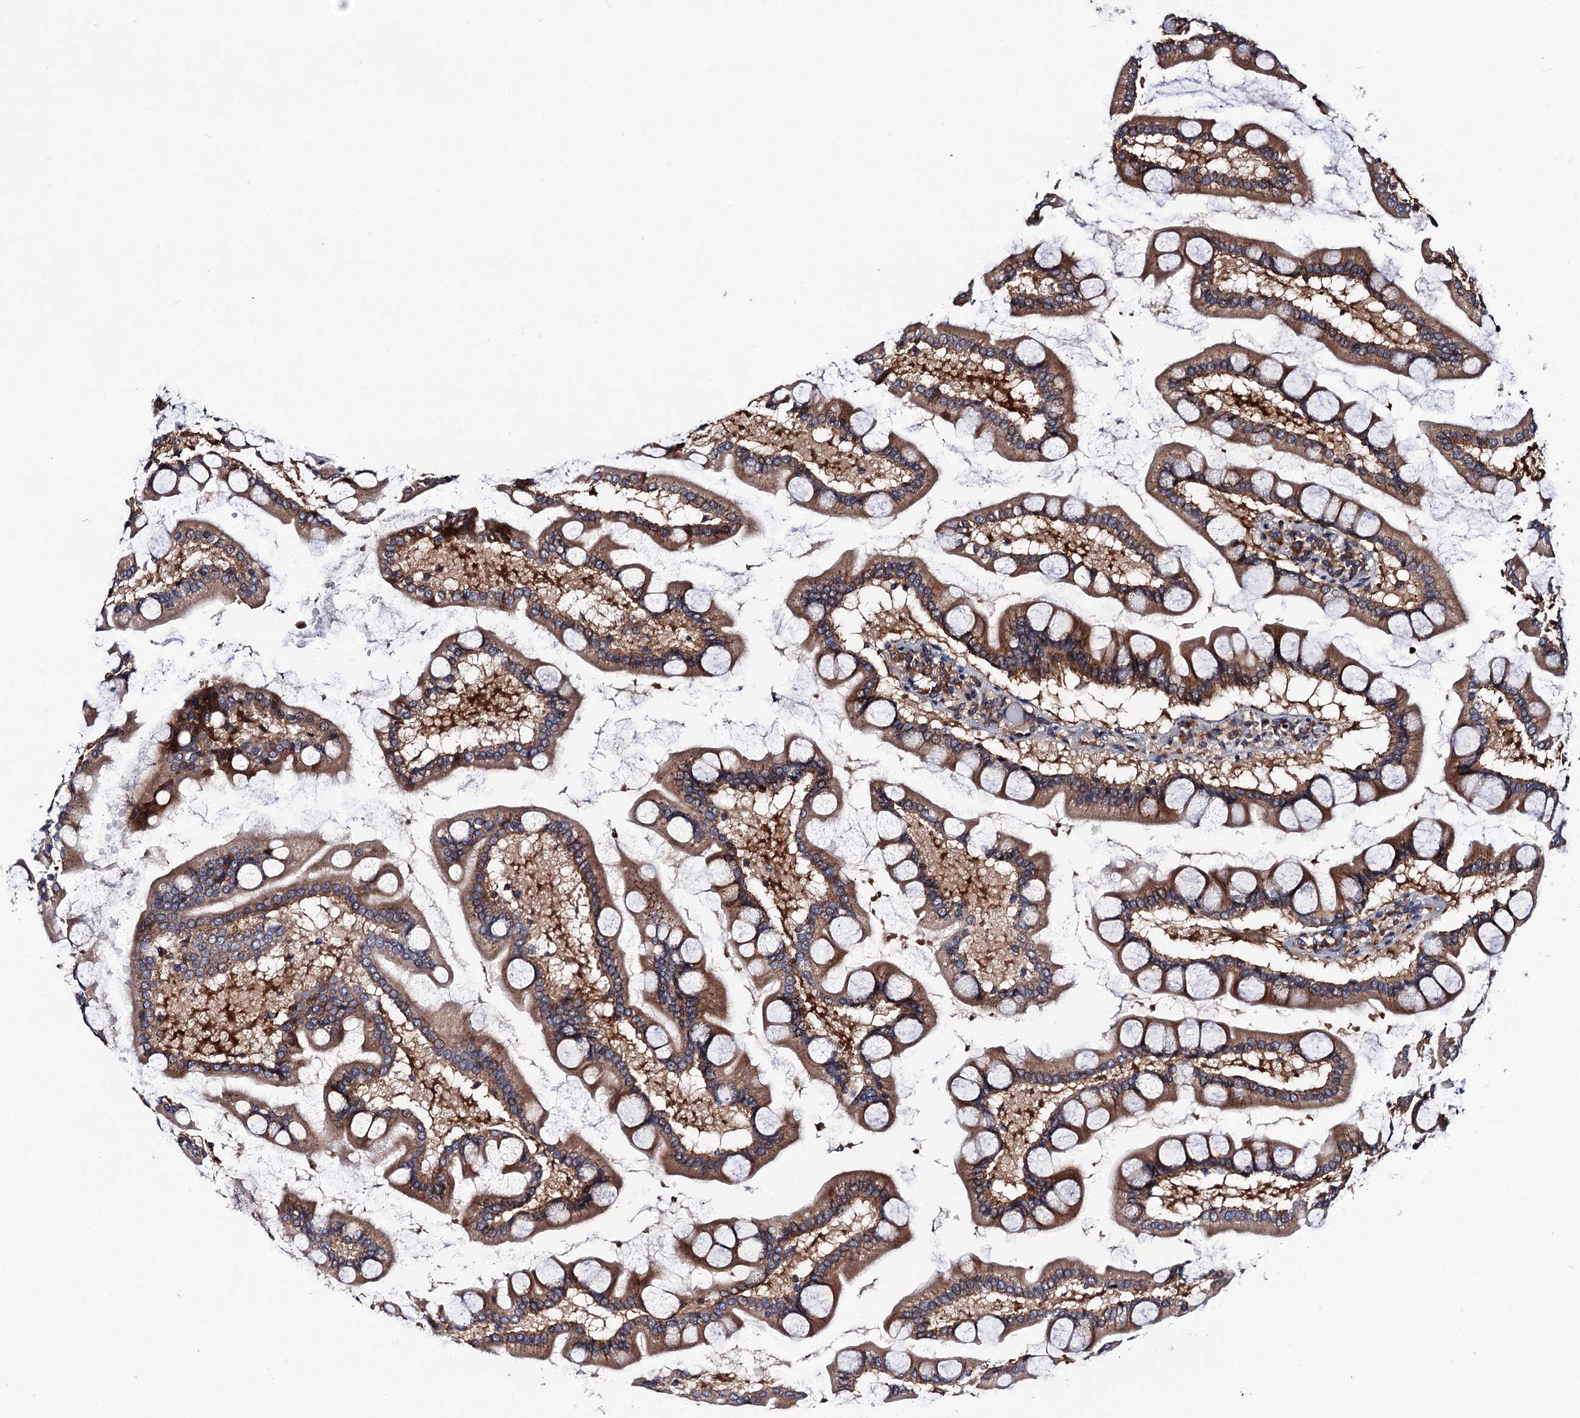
{"staining": {"intensity": "moderate", "quantity": ">75%", "location": "cytoplasmic/membranous"}, "tissue": "small intestine", "cell_type": "Glandular cells", "image_type": "normal", "snomed": [{"axis": "morphology", "description": "Normal tissue, NOS"}, {"axis": "topography", "description": "Small intestine"}], "caption": "Protein expression by IHC reveals moderate cytoplasmic/membranous staining in about >75% of glandular cells in normal small intestine.", "gene": "VPS35", "patient": {"sex": "male", "age": 41}}